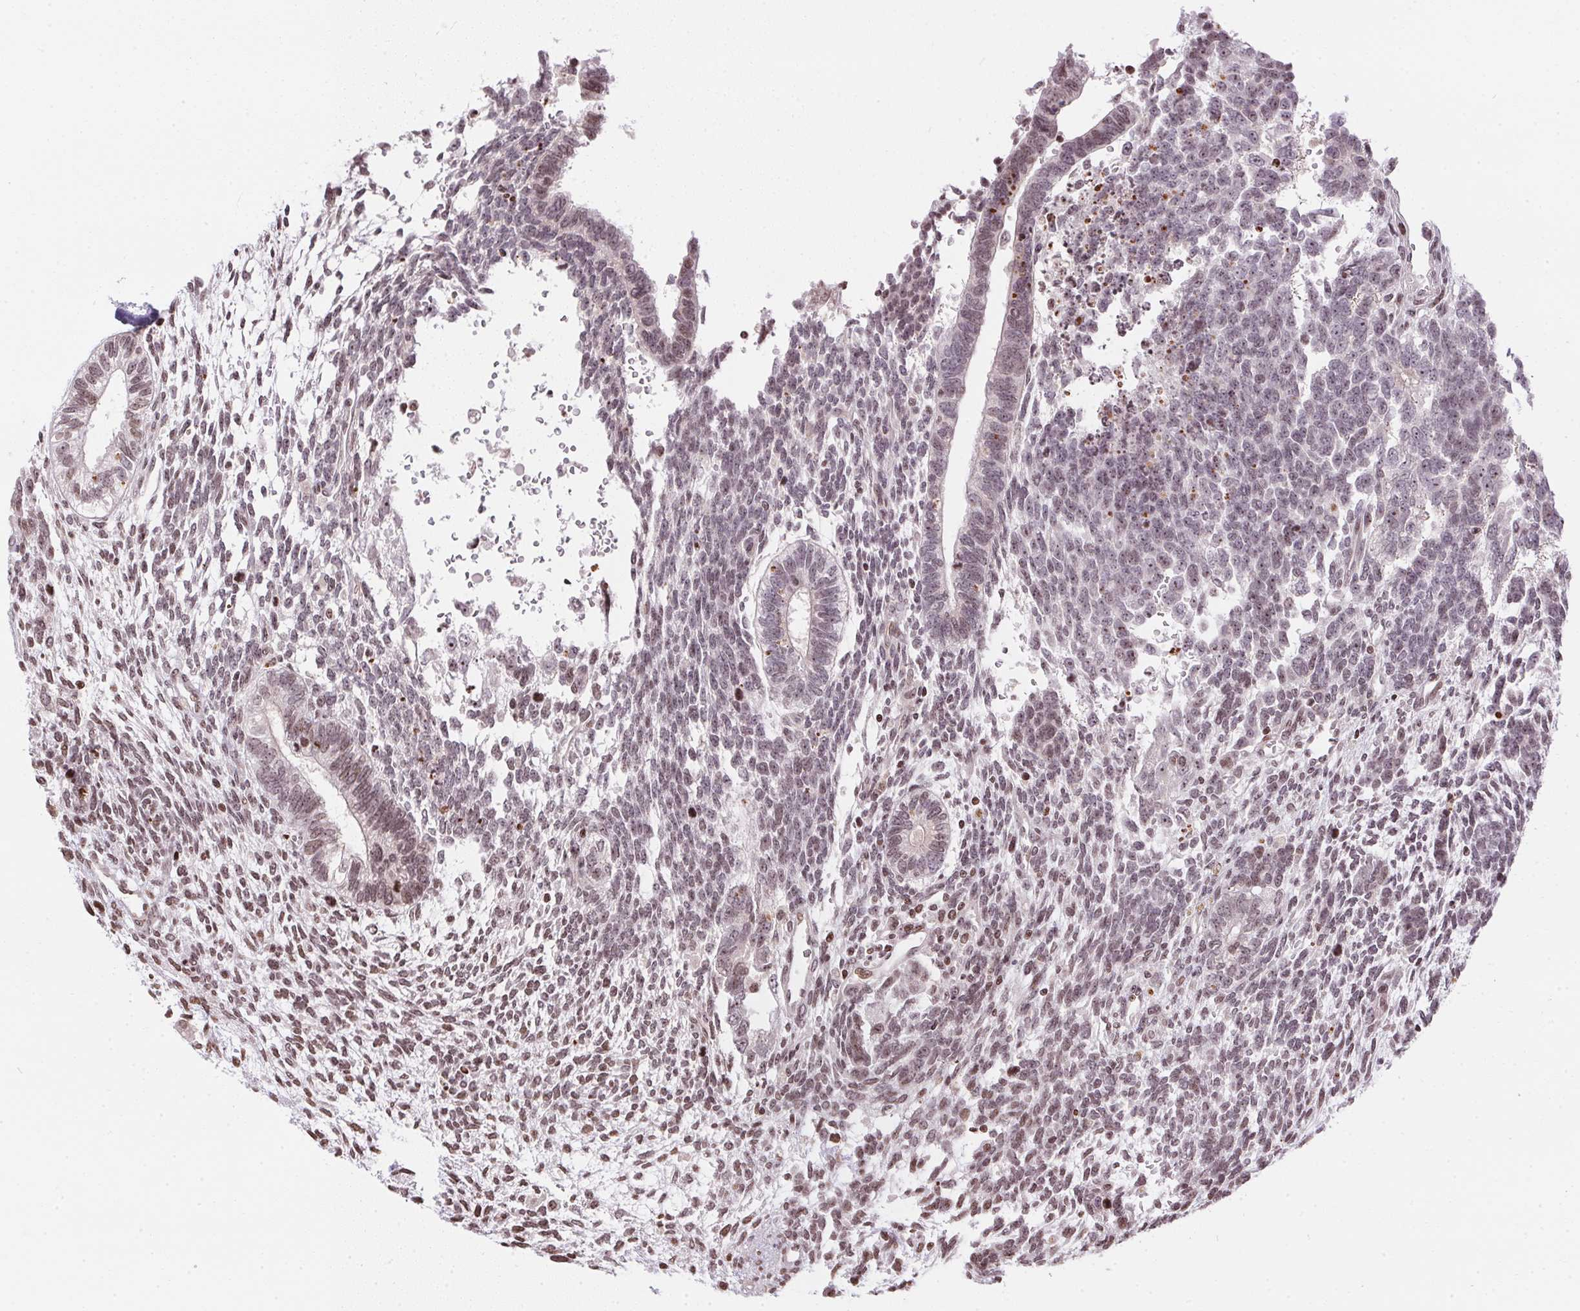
{"staining": {"intensity": "weak", "quantity": "25%-75%", "location": "nuclear"}, "tissue": "testis cancer", "cell_type": "Tumor cells", "image_type": "cancer", "snomed": [{"axis": "morphology", "description": "Carcinoma, Embryonal, NOS"}, {"axis": "topography", "description": "Testis"}], "caption": "High-power microscopy captured an immunohistochemistry (IHC) histopathology image of testis embryonal carcinoma, revealing weak nuclear positivity in about 25%-75% of tumor cells. (DAB IHC, brown staining for protein, blue staining for nuclei).", "gene": "RNF181", "patient": {"sex": "male", "age": 23}}